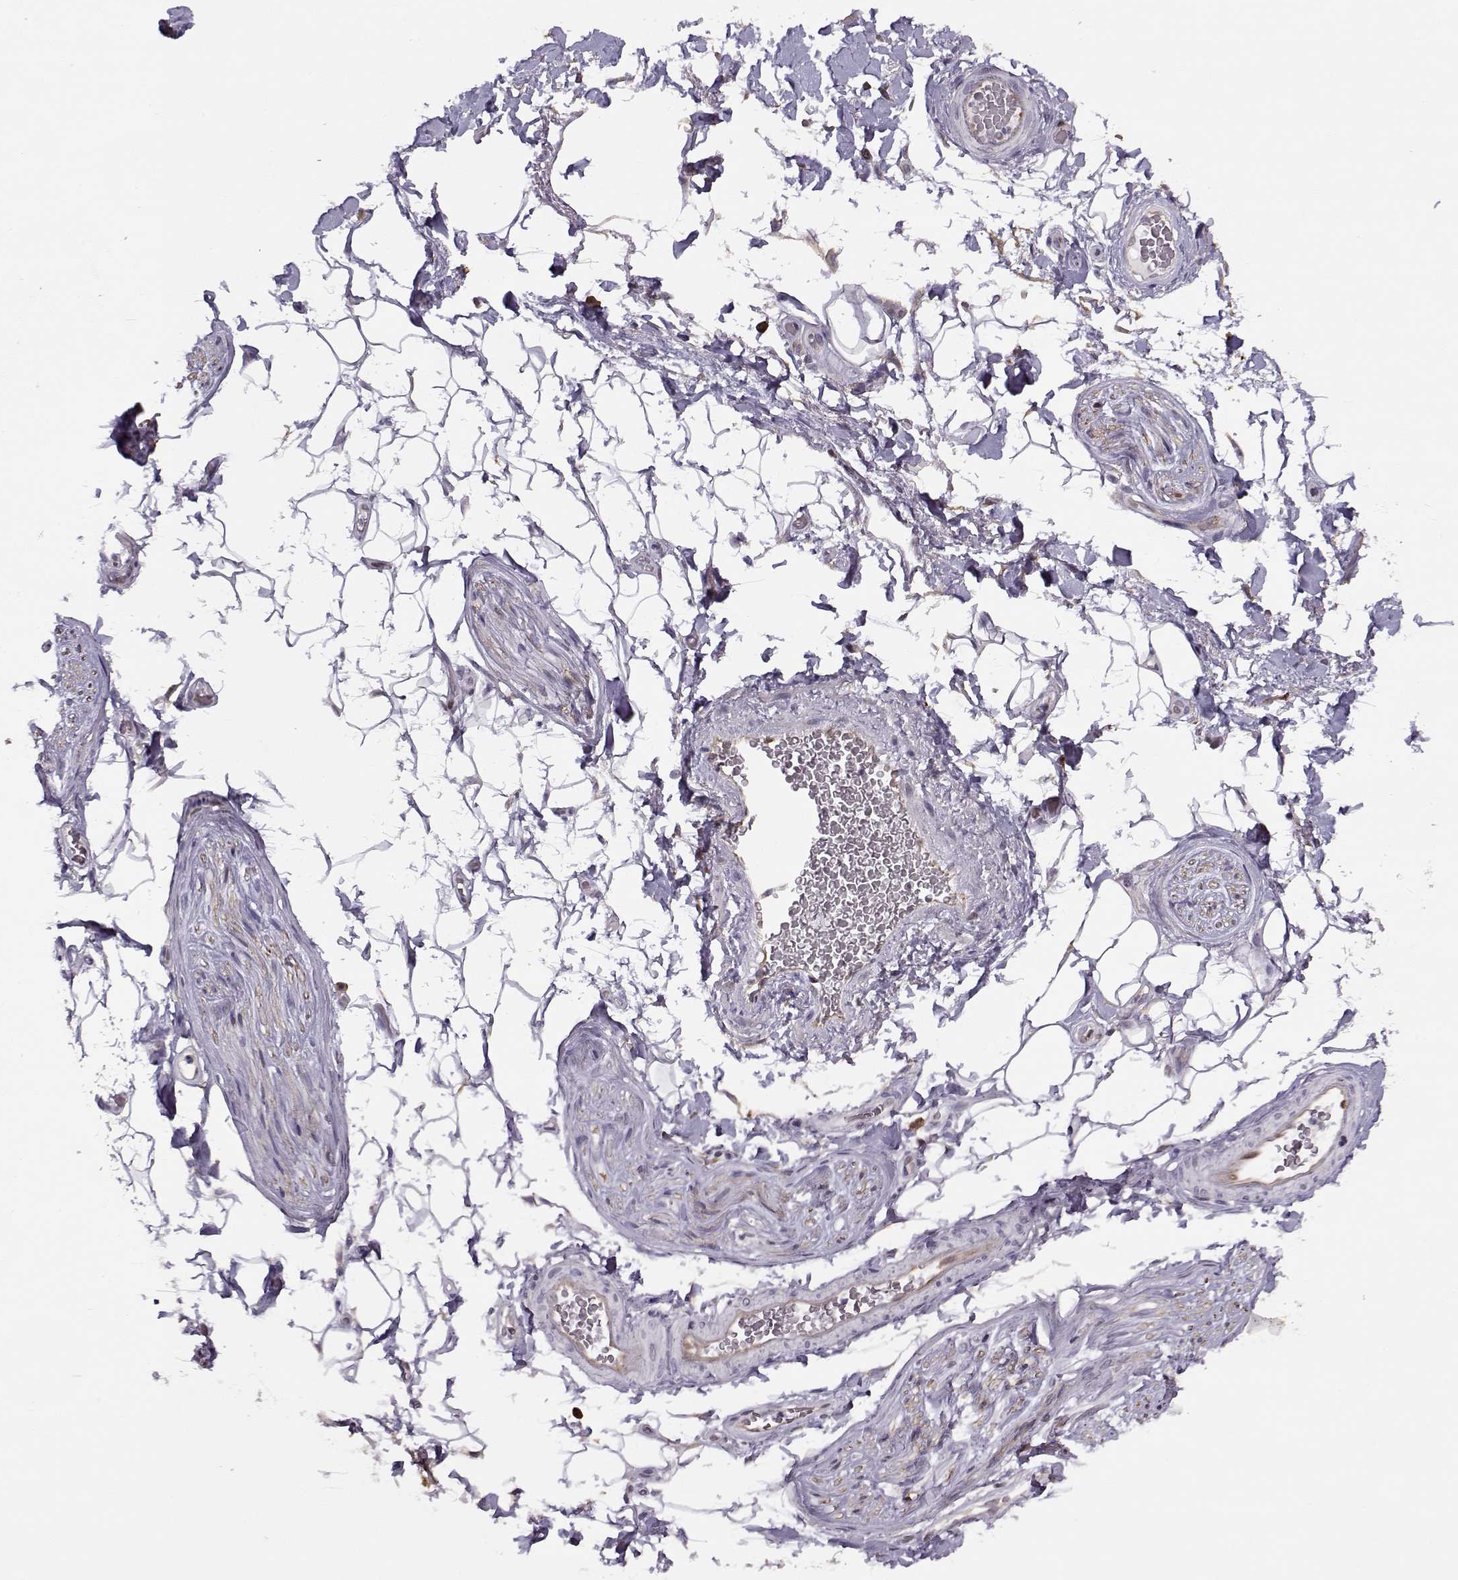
{"staining": {"intensity": "negative", "quantity": "none", "location": "none"}, "tissue": "adipose tissue", "cell_type": "Adipocytes", "image_type": "normal", "snomed": [{"axis": "morphology", "description": "Normal tissue, NOS"}, {"axis": "topography", "description": "Anal"}, {"axis": "topography", "description": "Peripheral nerve tissue"}], "caption": "Human adipose tissue stained for a protein using IHC reveals no staining in adipocytes.", "gene": "BACH1", "patient": {"sex": "male", "age": 53}}